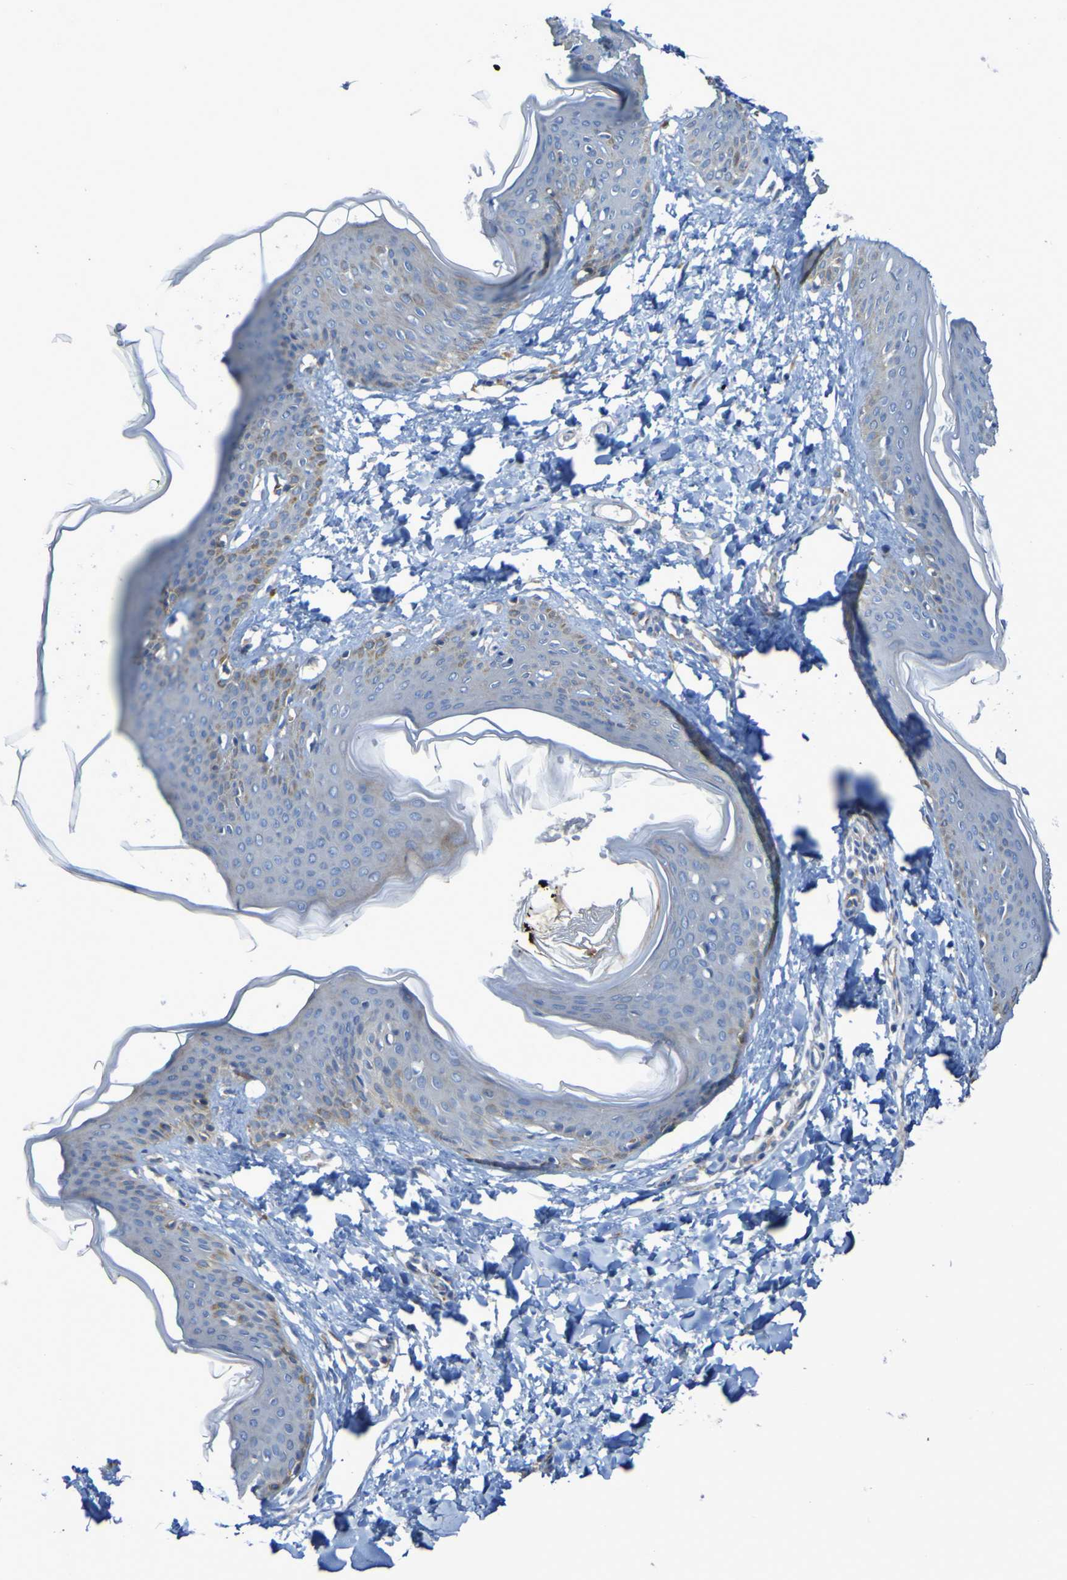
{"staining": {"intensity": "weak", "quantity": ">75%", "location": "cytoplasmic/membranous"}, "tissue": "skin", "cell_type": "Fibroblasts", "image_type": "normal", "snomed": [{"axis": "morphology", "description": "Normal tissue, NOS"}, {"axis": "topography", "description": "Skin"}], "caption": "Unremarkable skin demonstrates weak cytoplasmic/membranous expression in approximately >75% of fibroblasts (DAB = brown stain, brightfield microscopy at high magnification)..", "gene": "ARHGEF16", "patient": {"sex": "female", "age": 17}}